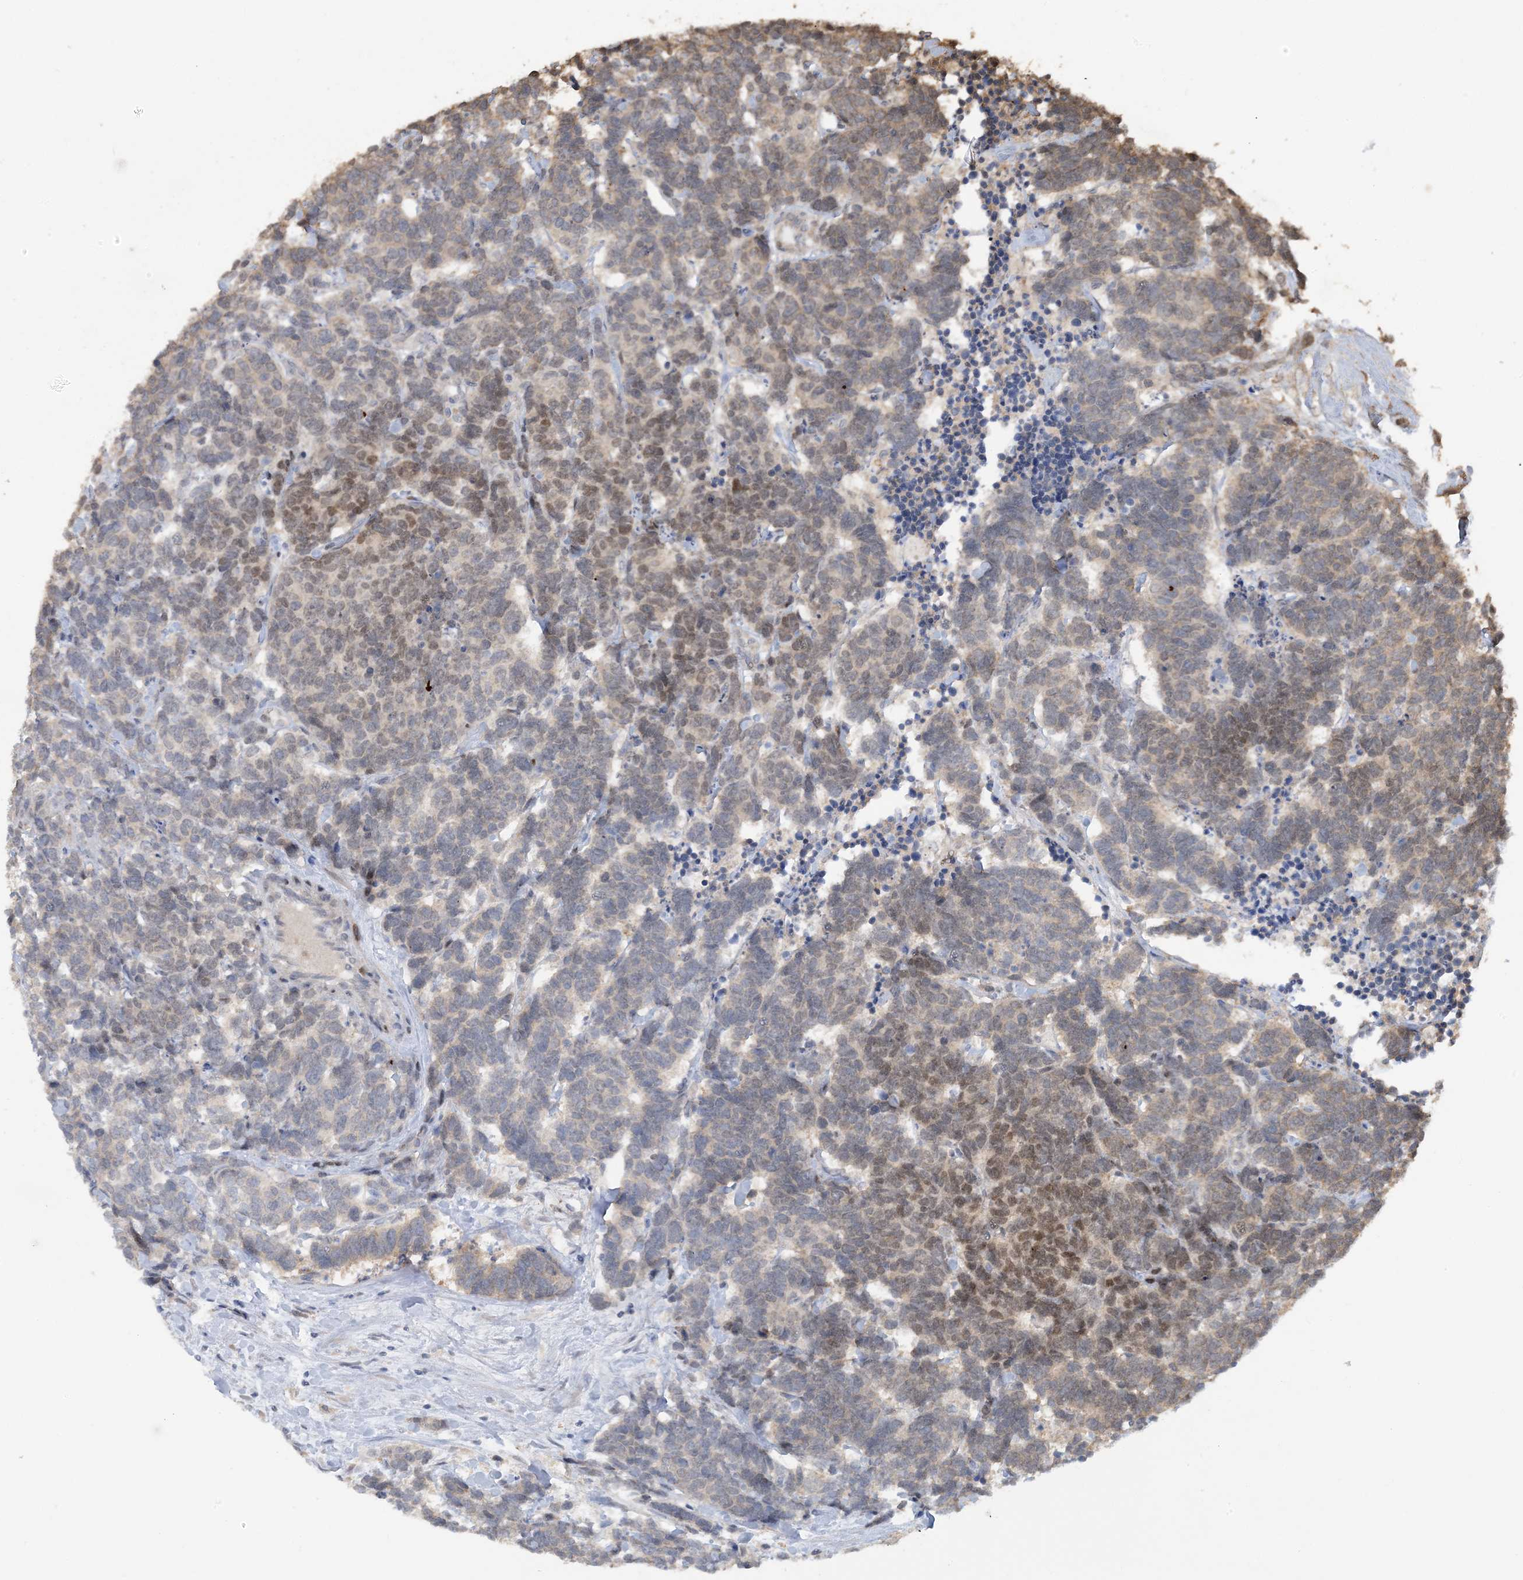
{"staining": {"intensity": "moderate", "quantity": "<25%", "location": "cytoplasmic/membranous,nuclear"}, "tissue": "carcinoid", "cell_type": "Tumor cells", "image_type": "cancer", "snomed": [{"axis": "morphology", "description": "Carcinoma, NOS"}, {"axis": "morphology", "description": "Carcinoid, malignant, NOS"}, {"axis": "topography", "description": "Urinary bladder"}], "caption": "Moderate cytoplasmic/membranous and nuclear expression is appreciated in approximately <25% of tumor cells in carcinoid. (brown staining indicates protein expression, while blue staining denotes nuclei).", "gene": "ACYP2", "patient": {"sex": "male", "age": 57}}